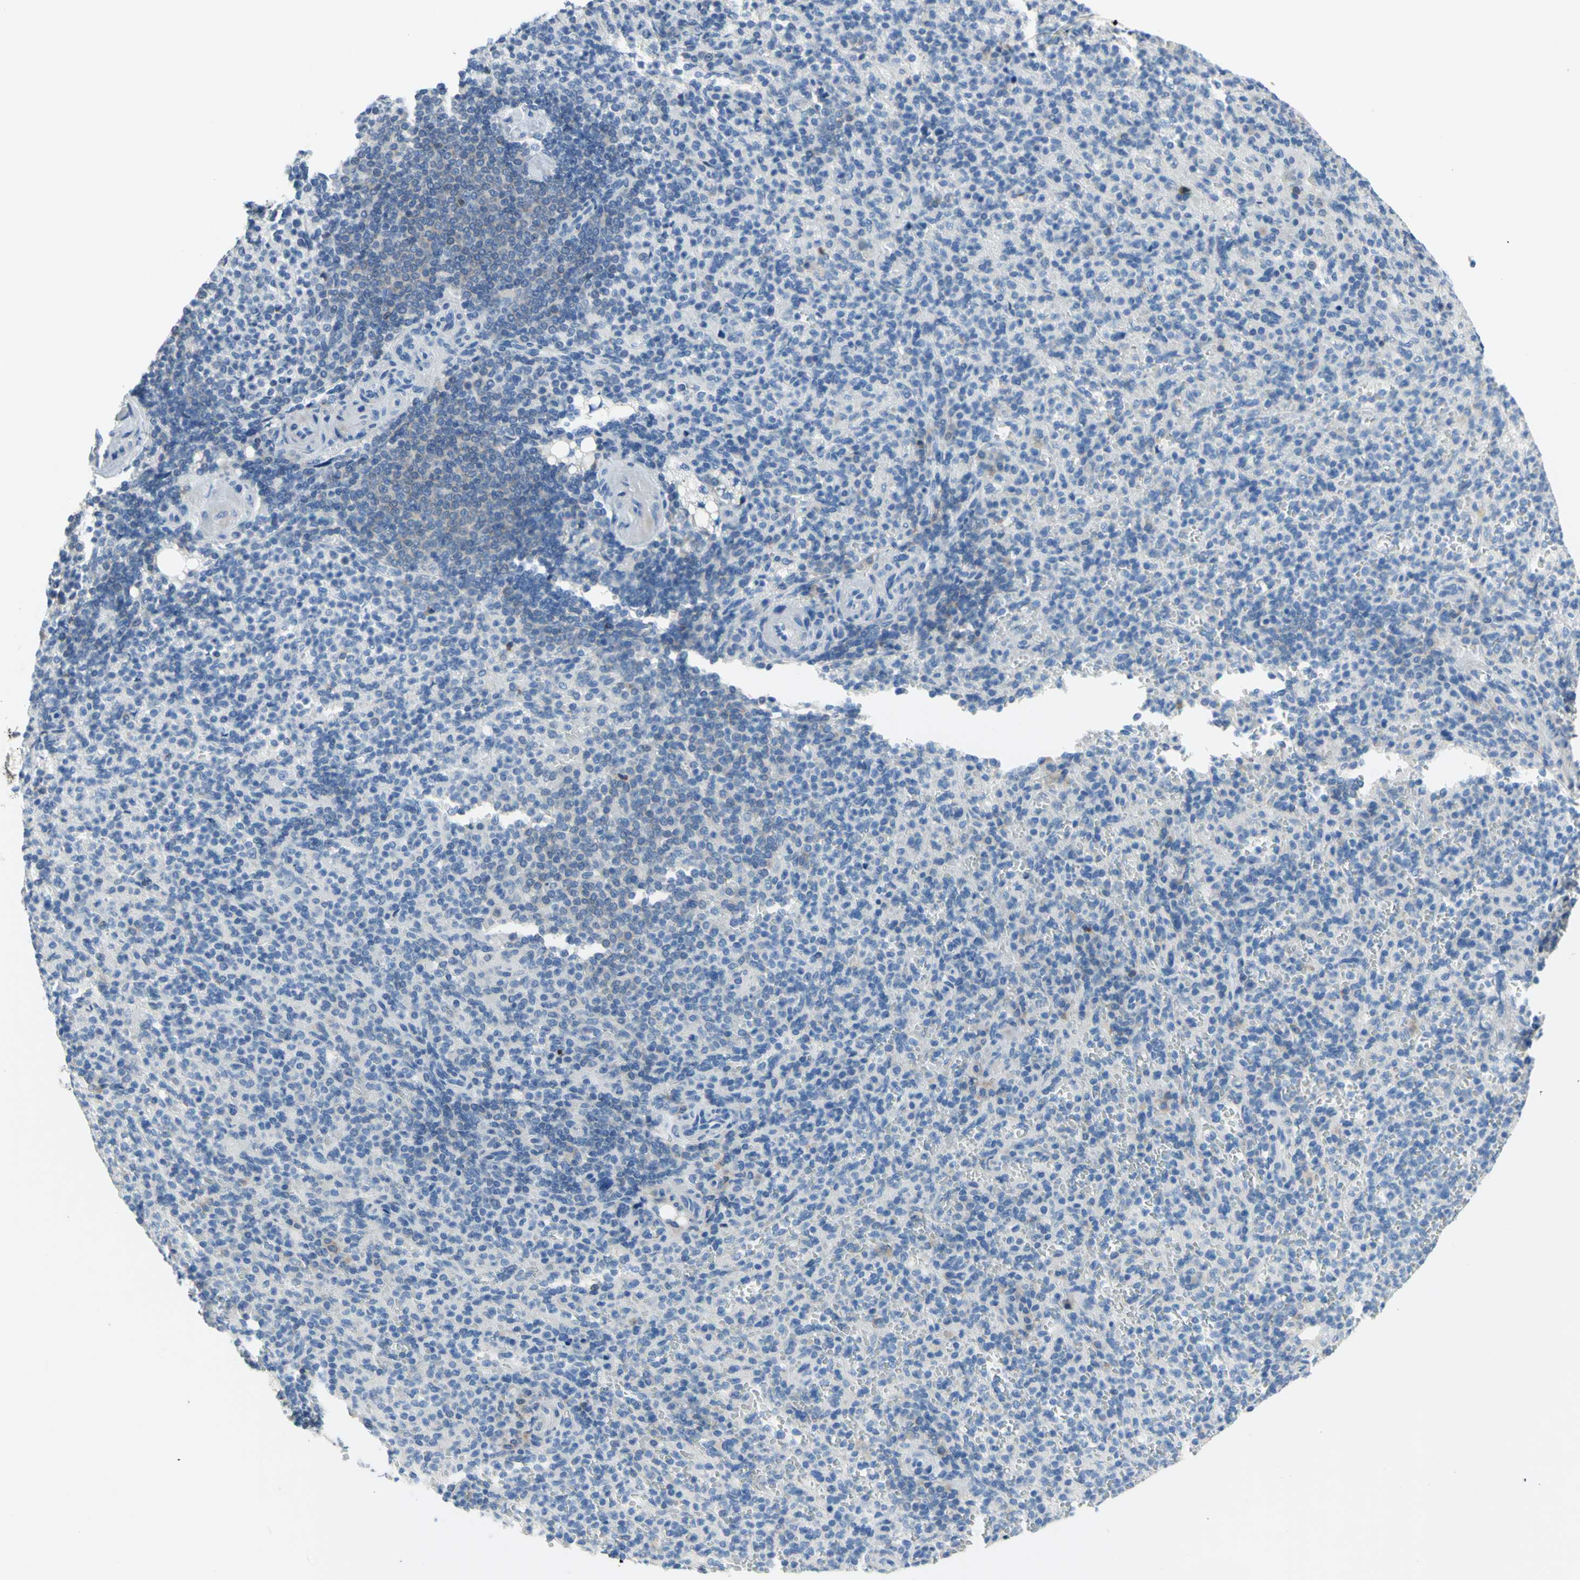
{"staining": {"intensity": "negative", "quantity": "none", "location": "none"}, "tissue": "spleen", "cell_type": "Cells in red pulp", "image_type": "normal", "snomed": [{"axis": "morphology", "description": "Normal tissue, NOS"}, {"axis": "topography", "description": "Spleen"}], "caption": "Immunohistochemistry image of benign spleen: spleen stained with DAB (3,3'-diaminobenzidine) reveals no significant protein expression in cells in red pulp.", "gene": "MUC1", "patient": {"sex": "female", "age": 74}}